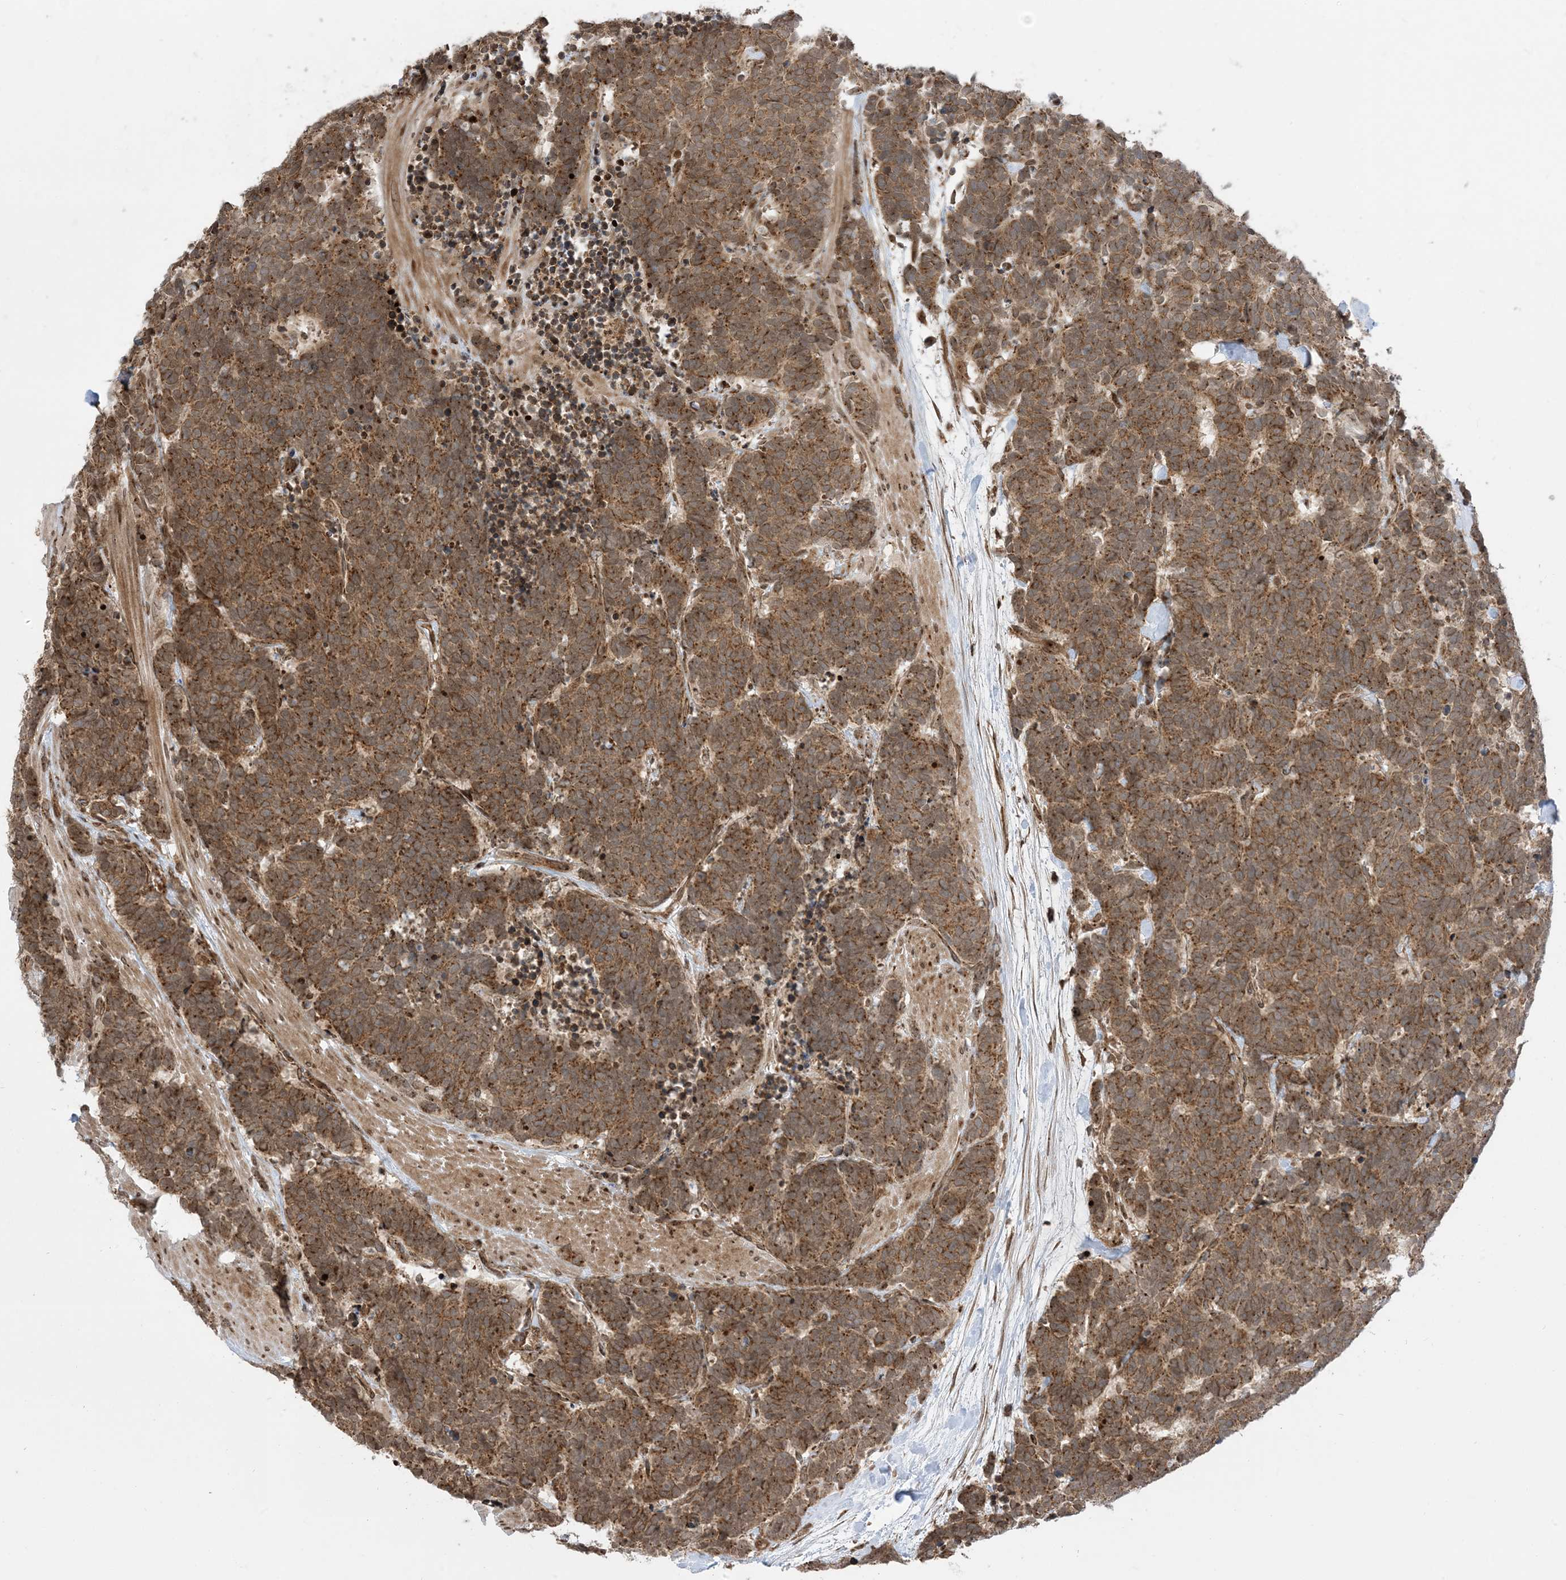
{"staining": {"intensity": "strong", "quantity": ">75%", "location": "cytoplasmic/membranous"}, "tissue": "carcinoid", "cell_type": "Tumor cells", "image_type": "cancer", "snomed": [{"axis": "morphology", "description": "Carcinoma, NOS"}, {"axis": "morphology", "description": "Carcinoid, malignant, NOS"}, {"axis": "topography", "description": "Urinary bladder"}], "caption": "Immunohistochemical staining of carcinoma shows strong cytoplasmic/membranous protein positivity in about >75% of tumor cells.", "gene": "CASP4", "patient": {"sex": "male", "age": 57}}